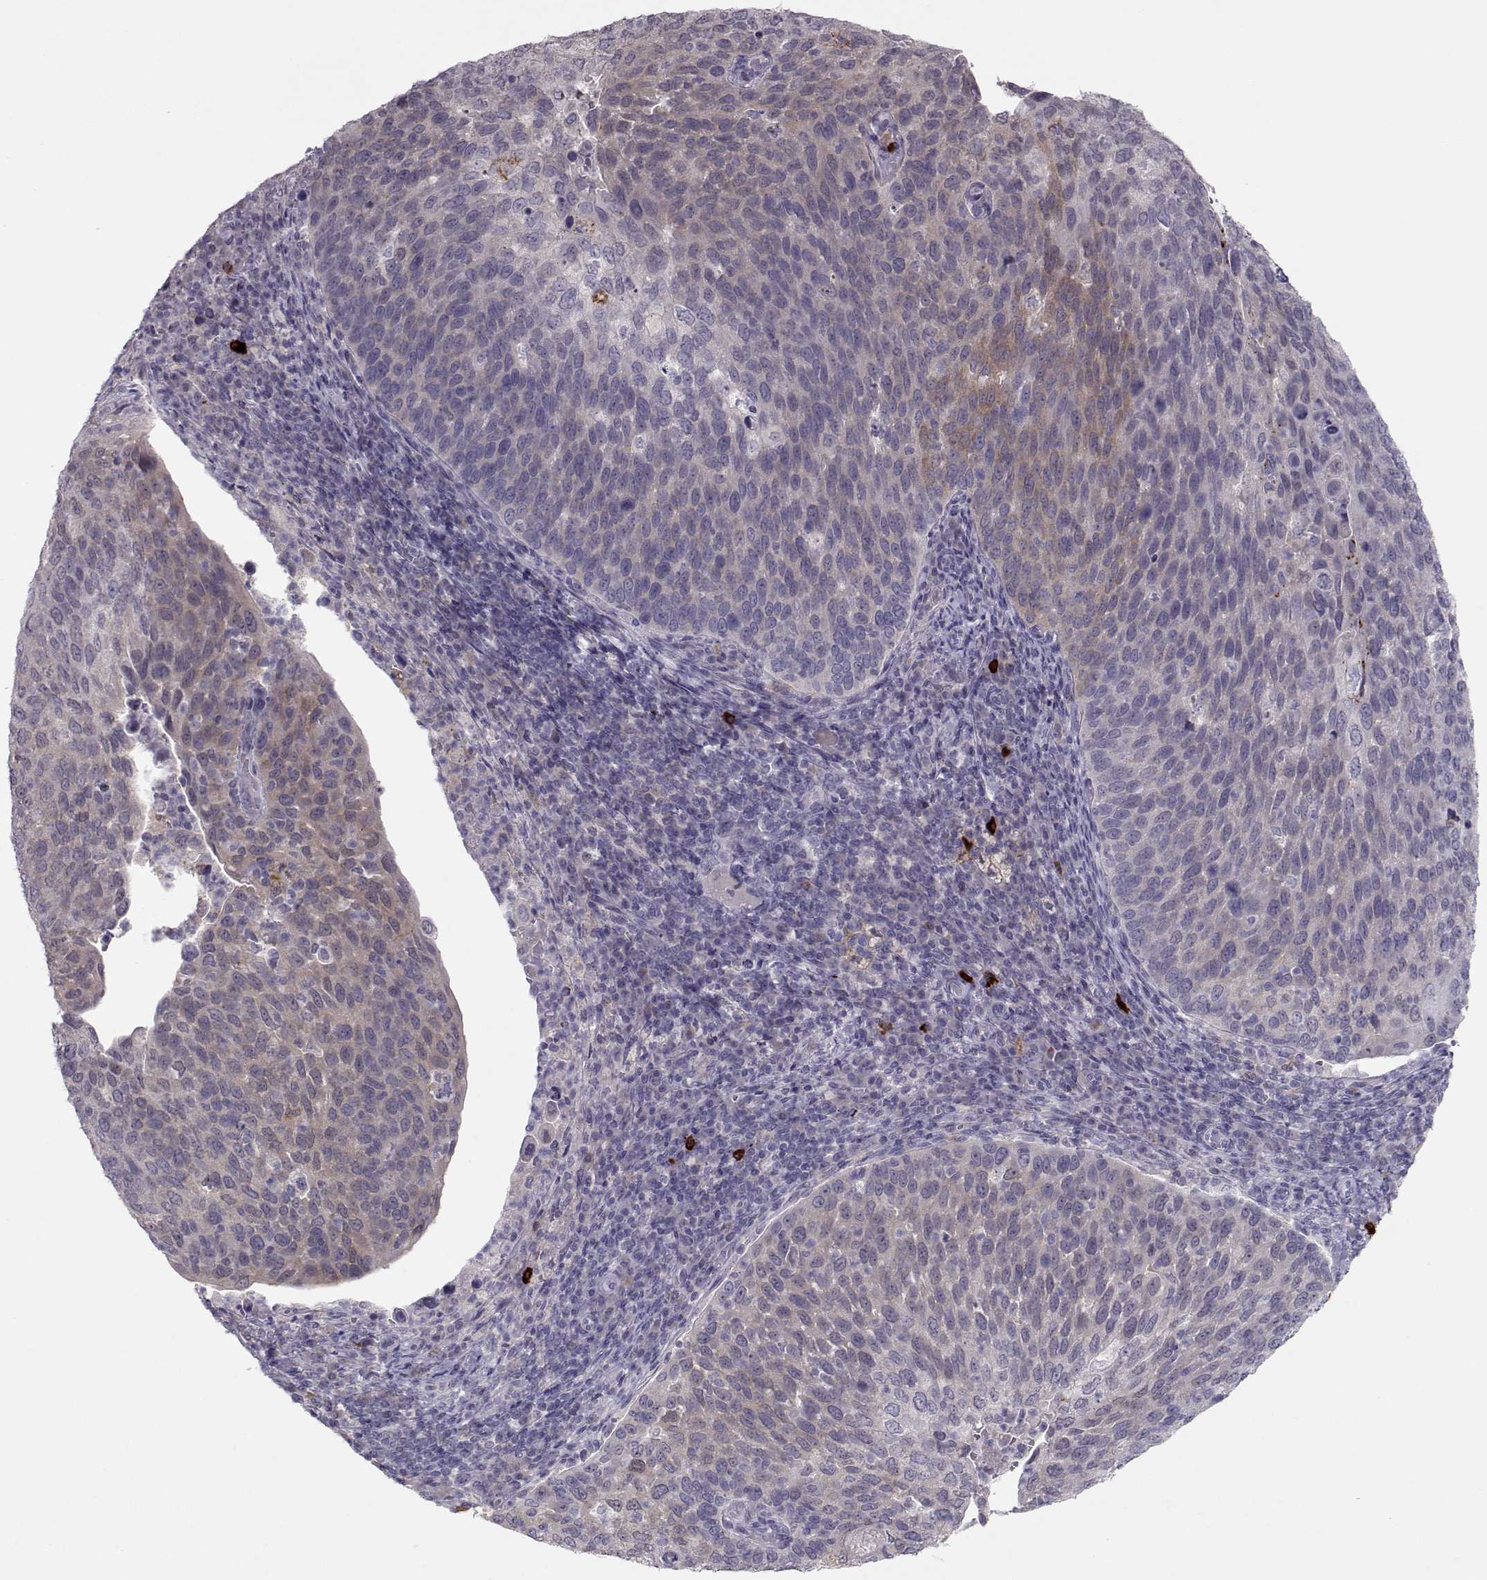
{"staining": {"intensity": "weak", "quantity": "<25%", "location": "cytoplasmic/membranous"}, "tissue": "cervical cancer", "cell_type": "Tumor cells", "image_type": "cancer", "snomed": [{"axis": "morphology", "description": "Squamous cell carcinoma, NOS"}, {"axis": "topography", "description": "Cervix"}], "caption": "The immunohistochemistry (IHC) photomicrograph has no significant expression in tumor cells of cervical cancer tissue. The staining is performed using DAB brown chromogen with nuclei counter-stained in using hematoxylin.", "gene": "NPVF", "patient": {"sex": "female", "age": 54}}